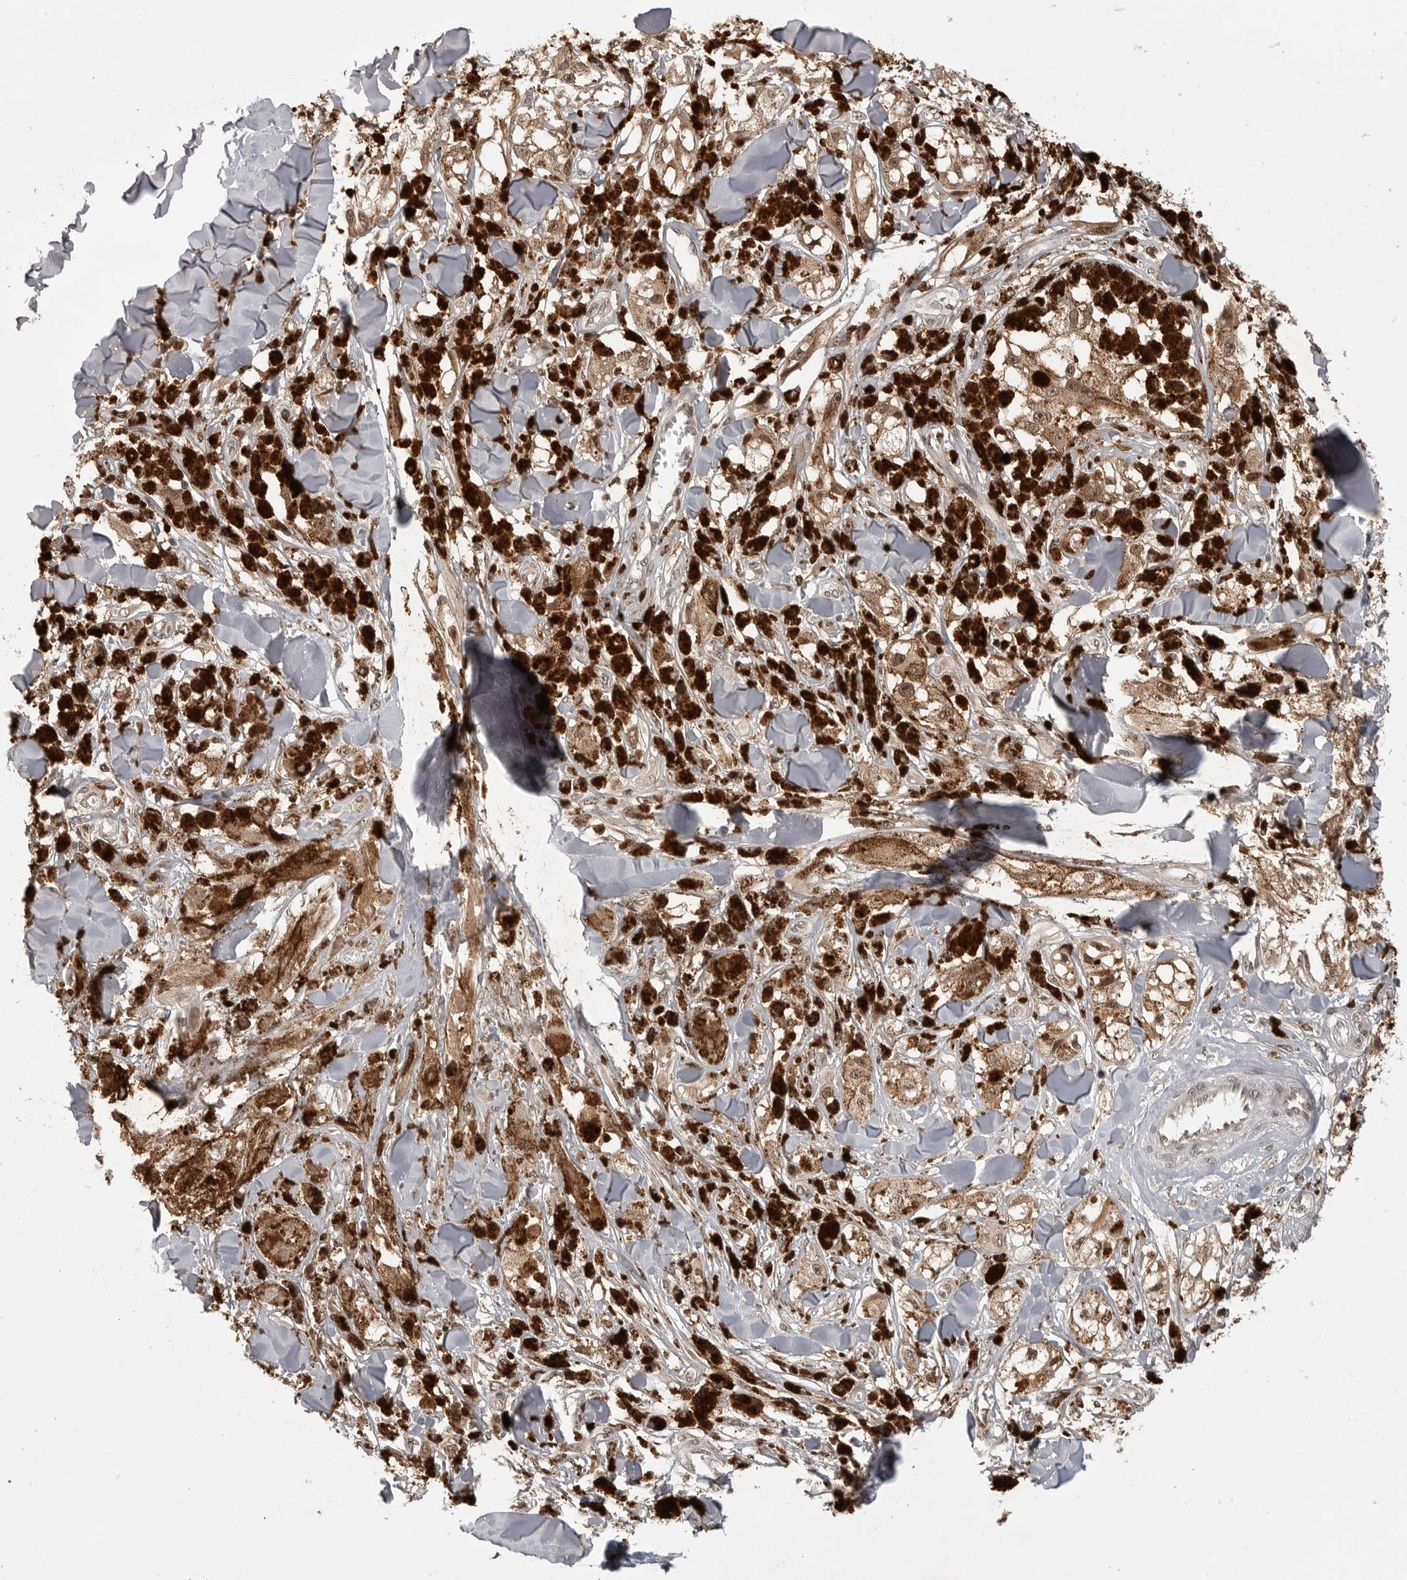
{"staining": {"intensity": "moderate", "quantity": ">75%", "location": "cytoplasmic/membranous,nuclear"}, "tissue": "melanoma", "cell_type": "Tumor cells", "image_type": "cancer", "snomed": [{"axis": "morphology", "description": "Malignant melanoma, NOS"}, {"axis": "topography", "description": "Skin"}], "caption": "Immunohistochemistry image of melanoma stained for a protein (brown), which shows medium levels of moderate cytoplasmic/membranous and nuclear expression in approximately >75% of tumor cells.", "gene": "PEG3", "patient": {"sex": "male", "age": 88}}